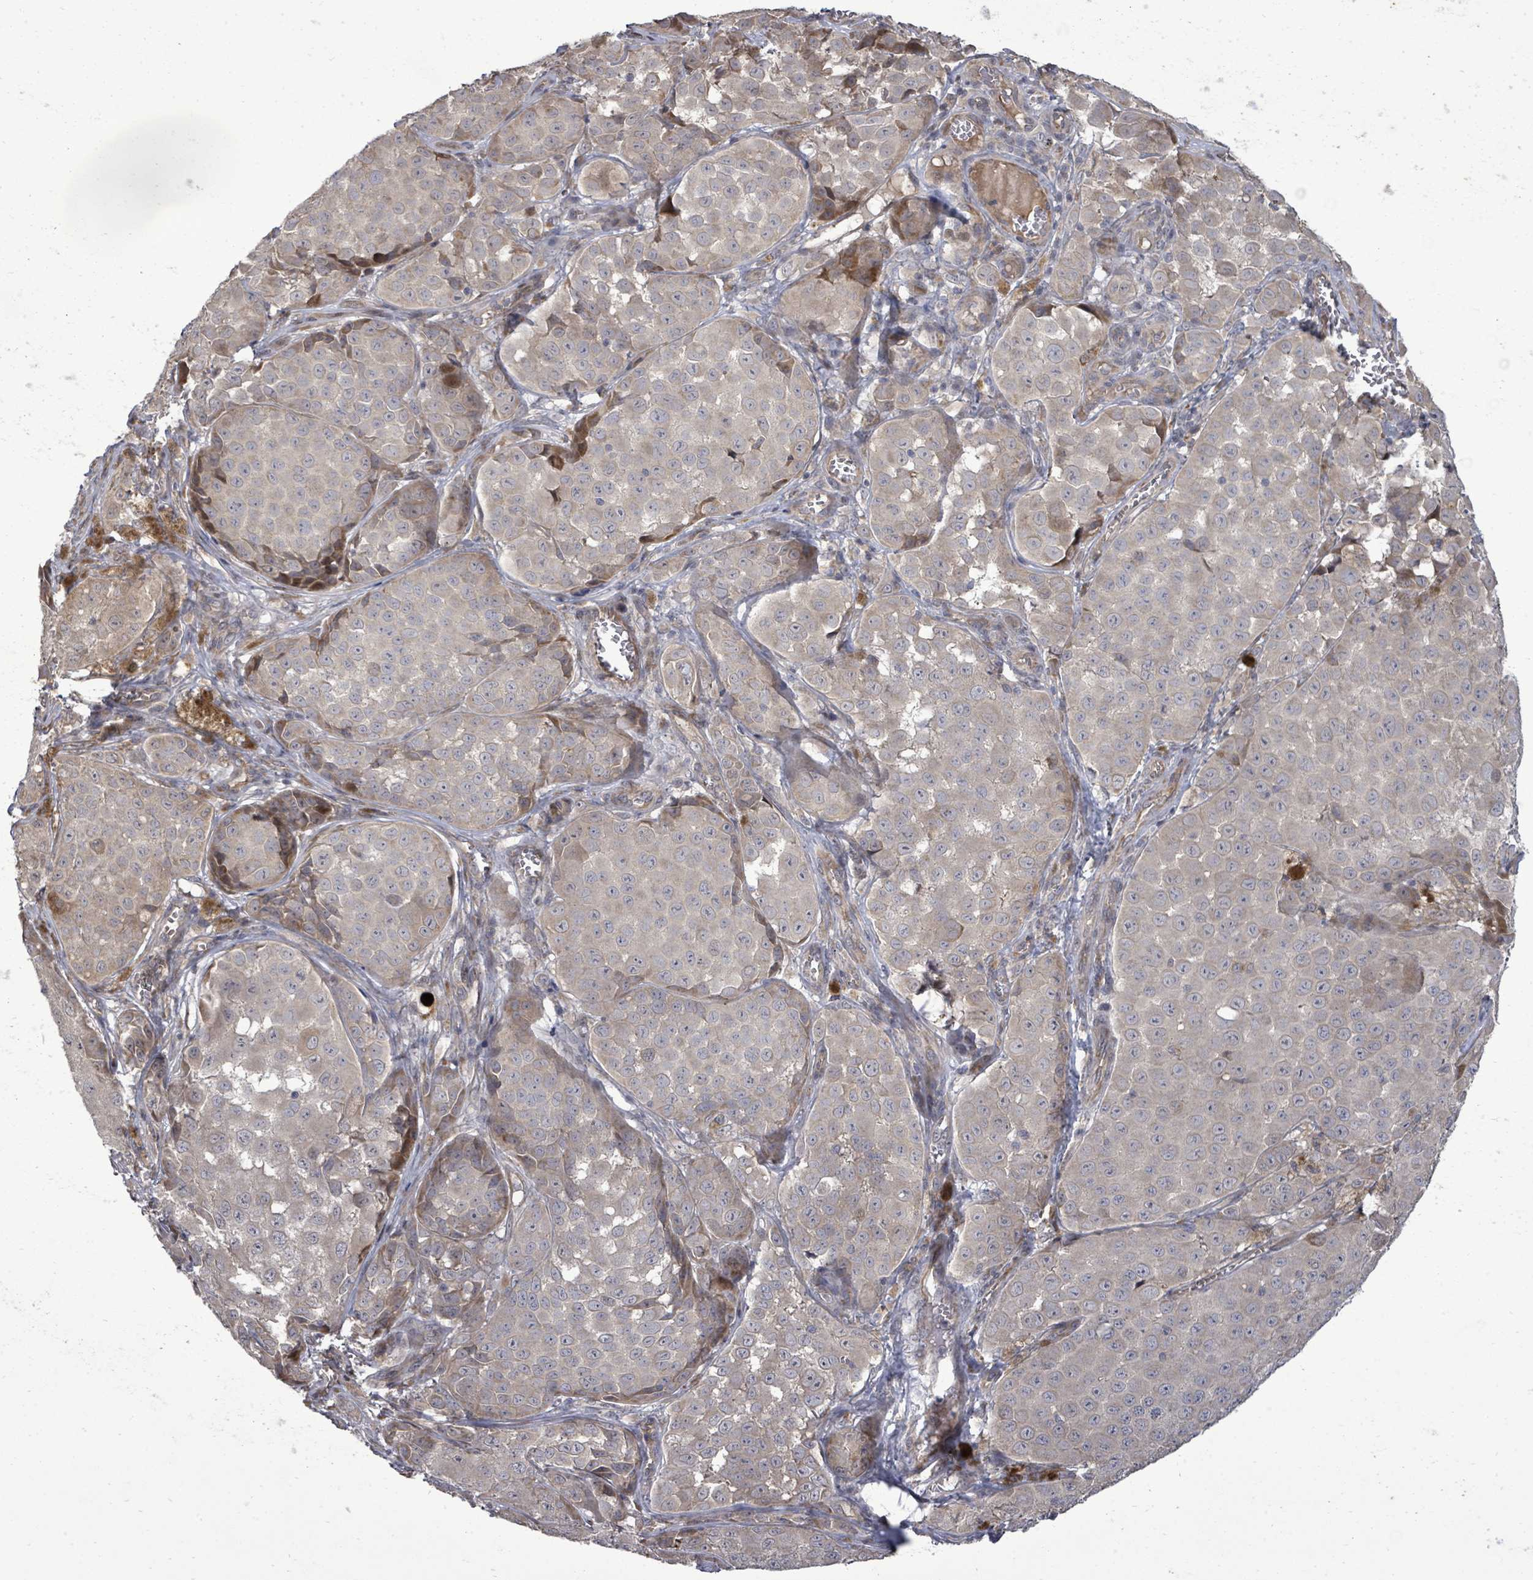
{"staining": {"intensity": "weak", "quantity": "<25%", "location": "cytoplasmic/membranous"}, "tissue": "melanoma", "cell_type": "Tumor cells", "image_type": "cancer", "snomed": [{"axis": "morphology", "description": "Malignant melanoma, NOS"}, {"axis": "topography", "description": "Skin"}], "caption": "Tumor cells show no significant staining in melanoma.", "gene": "KRTAP27-1", "patient": {"sex": "male", "age": 64}}